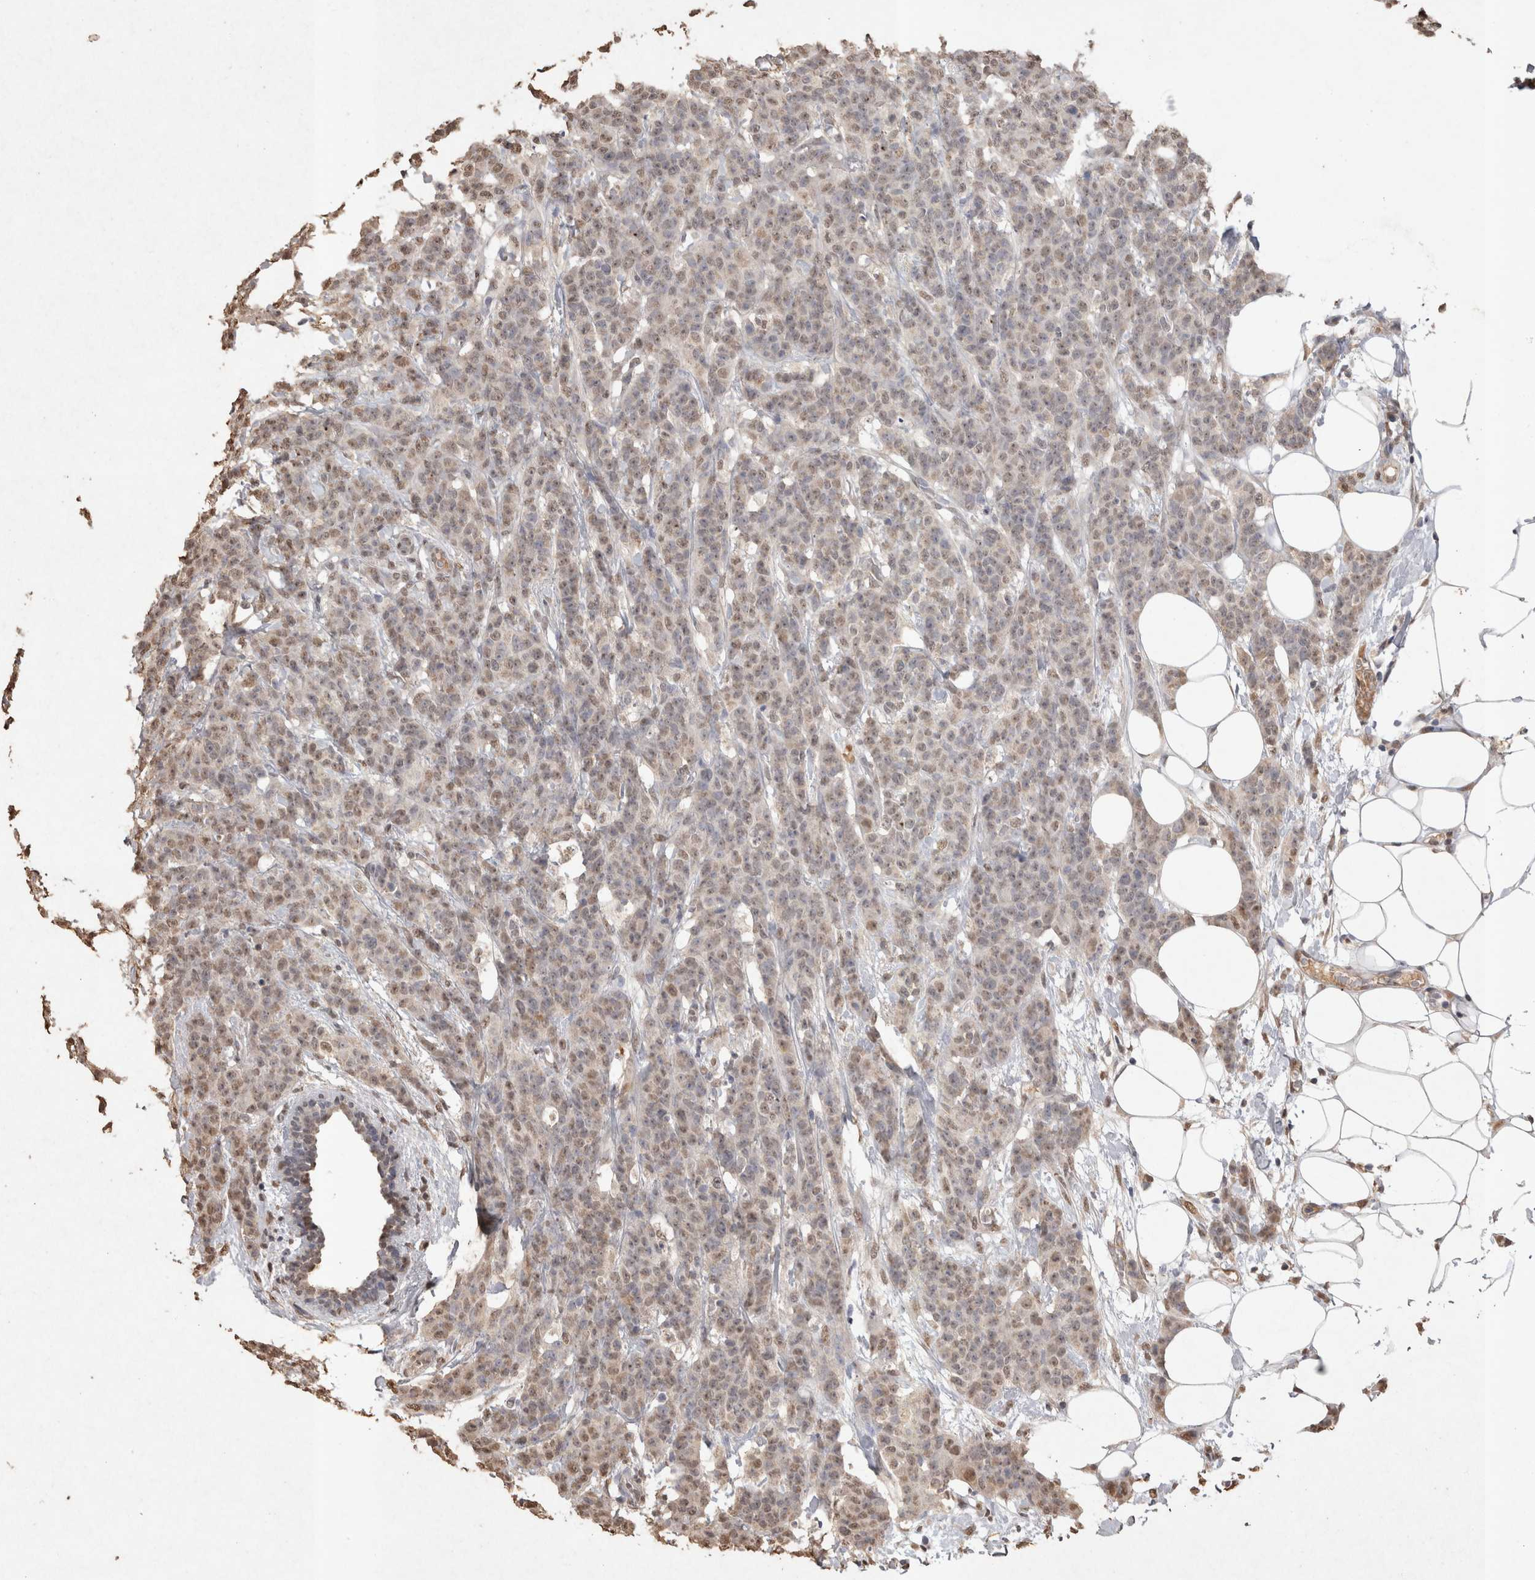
{"staining": {"intensity": "weak", "quantity": ">75%", "location": "nuclear"}, "tissue": "breast cancer", "cell_type": "Tumor cells", "image_type": "cancer", "snomed": [{"axis": "morphology", "description": "Normal tissue, NOS"}, {"axis": "morphology", "description": "Duct carcinoma"}, {"axis": "topography", "description": "Breast"}], "caption": "Immunohistochemical staining of breast cancer (intraductal carcinoma) shows weak nuclear protein expression in about >75% of tumor cells.", "gene": "MLX", "patient": {"sex": "female", "age": 40}}